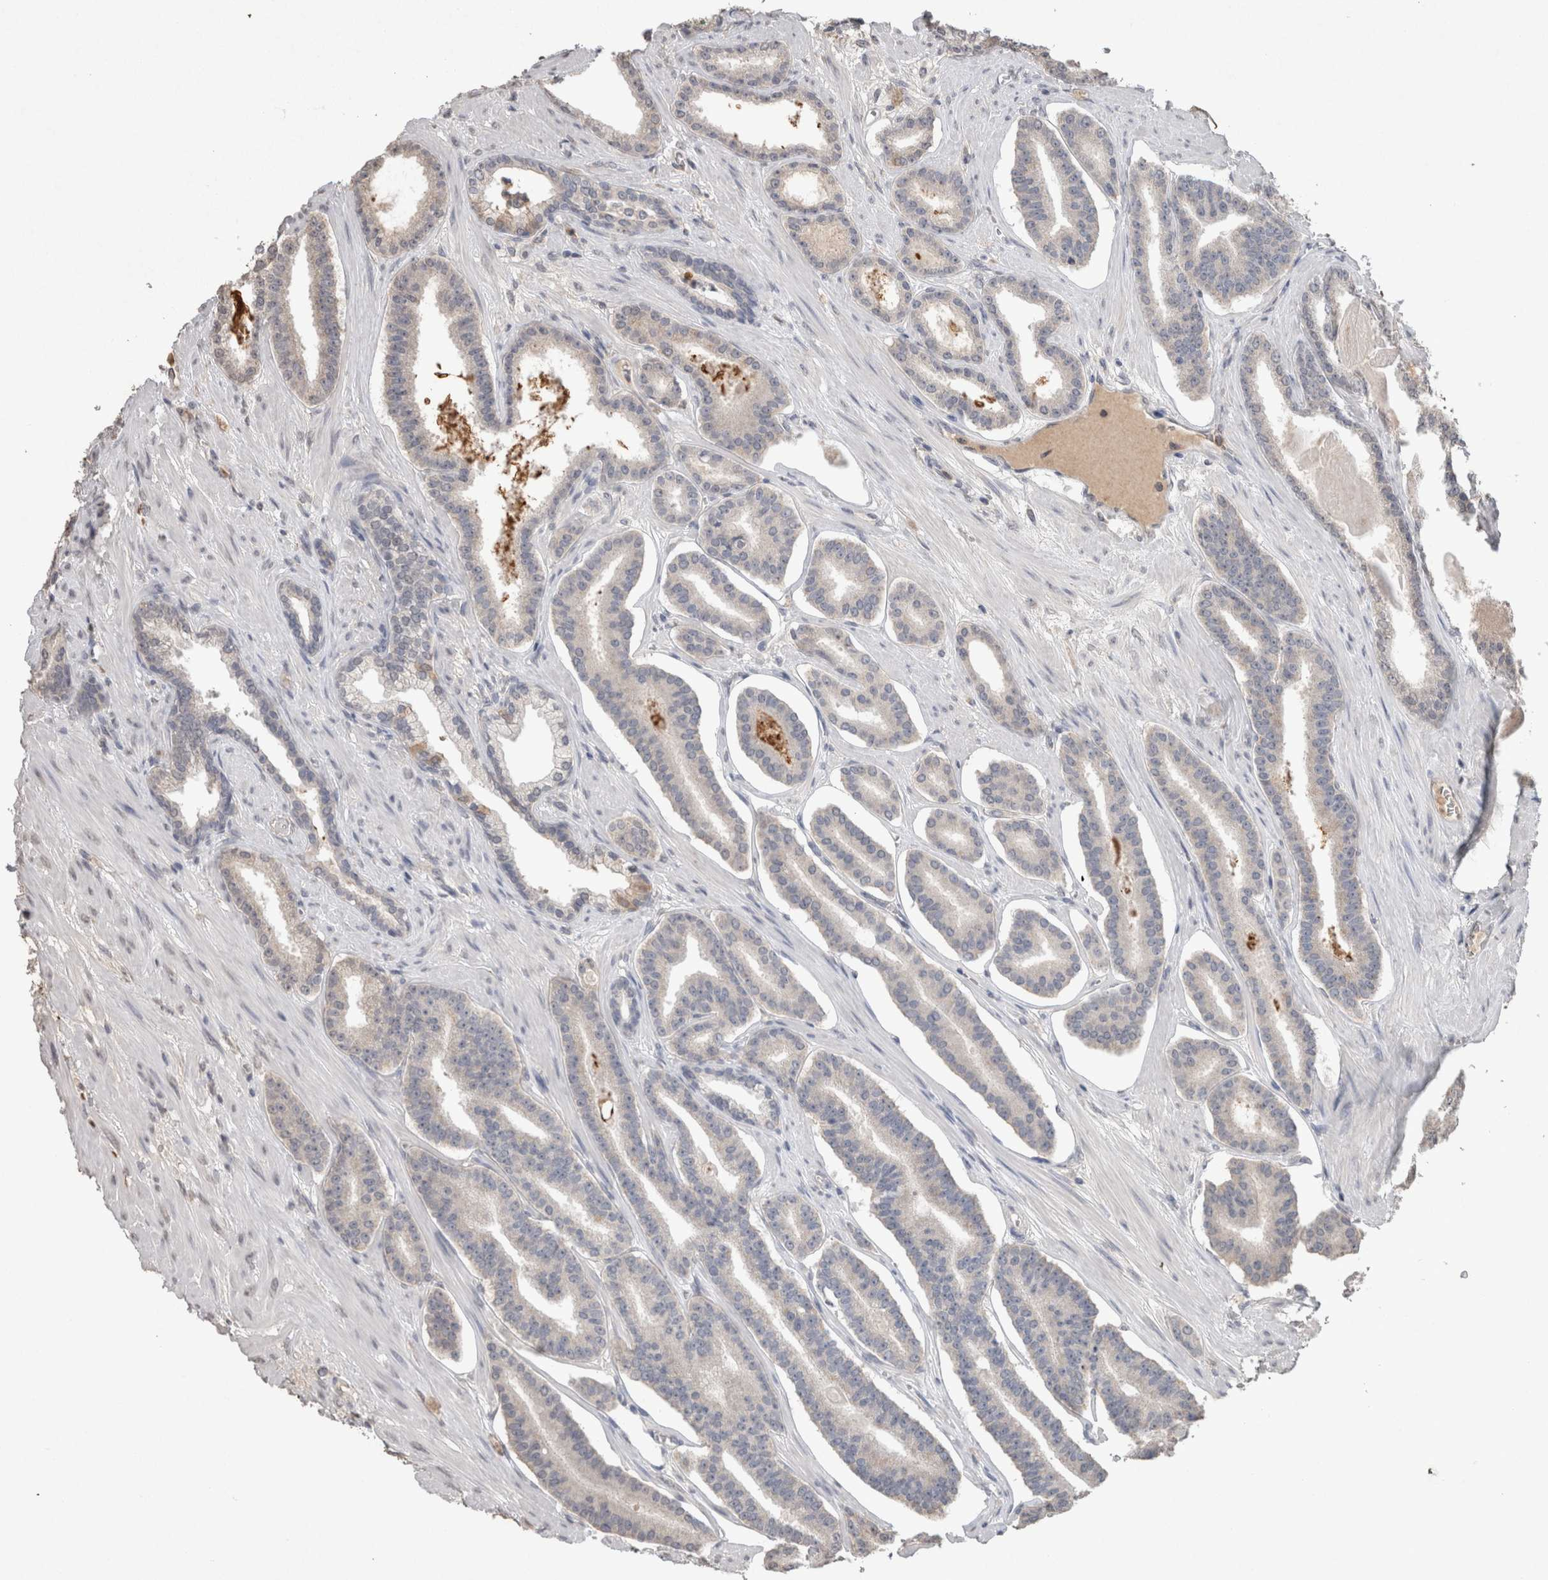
{"staining": {"intensity": "negative", "quantity": "none", "location": "none"}, "tissue": "prostate cancer", "cell_type": "Tumor cells", "image_type": "cancer", "snomed": [{"axis": "morphology", "description": "Adenocarcinoma, Low grade"}, {"axis": "topography", "description": "Prostate"}], "caption": "Adenocarcinoma (low-grade) (prostate) was stained to show a protein in brown. There is no significant staining in tumor cells.", "gene": "FABP7", "patient": {"sex": "male", "age": 70}}